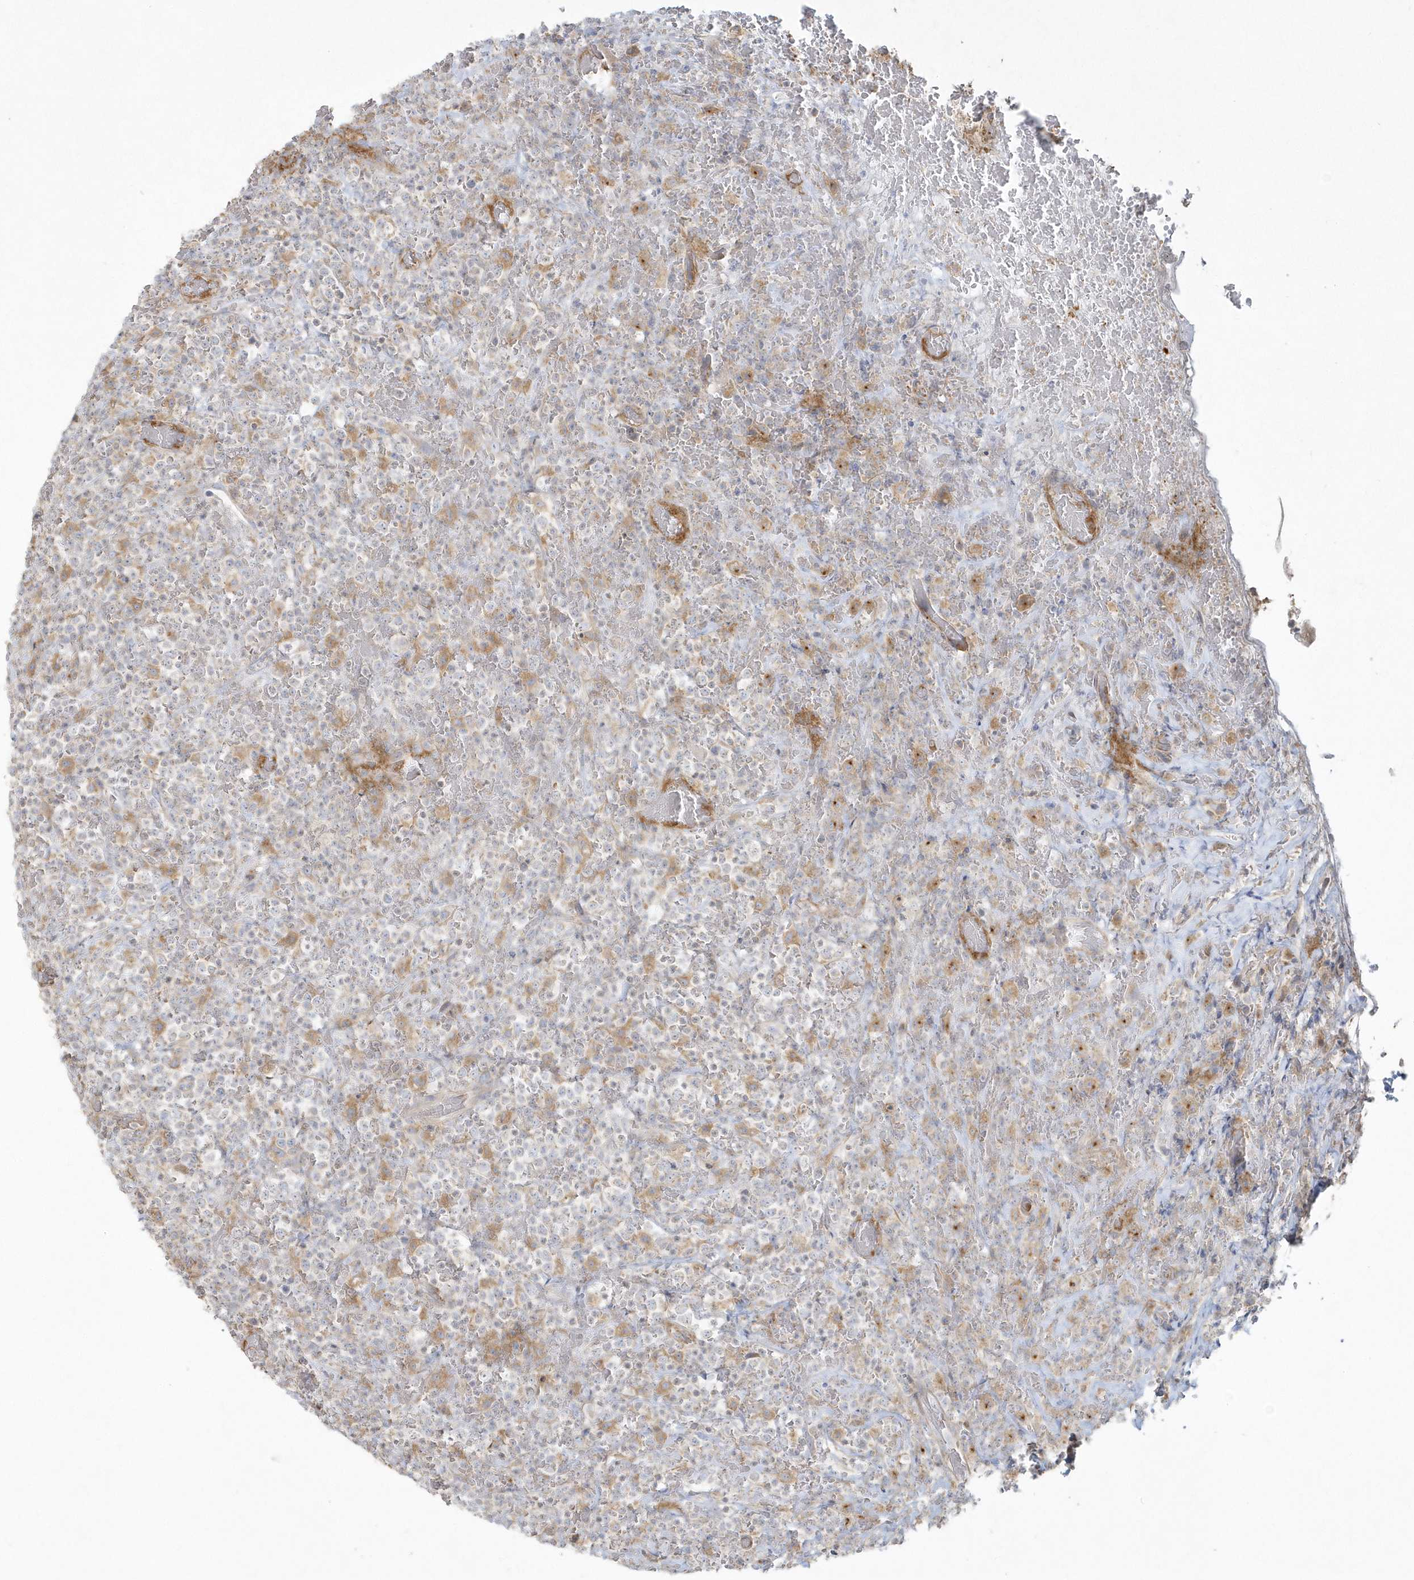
{"staining": {"intensity": "negative", "quantity": "none", "location": "none"}, "tissue": "lymphoma", "cell_type": "Tumor cells", "image_type": "cancer", "snomed": [{"axis": "morphology", "description": "Malignant lymphoma, non-Hodgkin's type, High grade"}, {"axis": "topography", "description": "Colon"}], "caption": "An immunohistochemistry photomicrograph of malignant lymphoma, non-Hodgkin's type (high-grade) is shown. There is no staining in tumor cells of malignant lymphoma, non-Hodgkin's type (high-grade). (Stains: DAB immunohistochemistry (IHC) with hematoxylin counter stain, Microscopy: brightfield microscopy at high magnification).", "gene": "BLTP3A", "patient": {"sex": "female", "age": 53}}